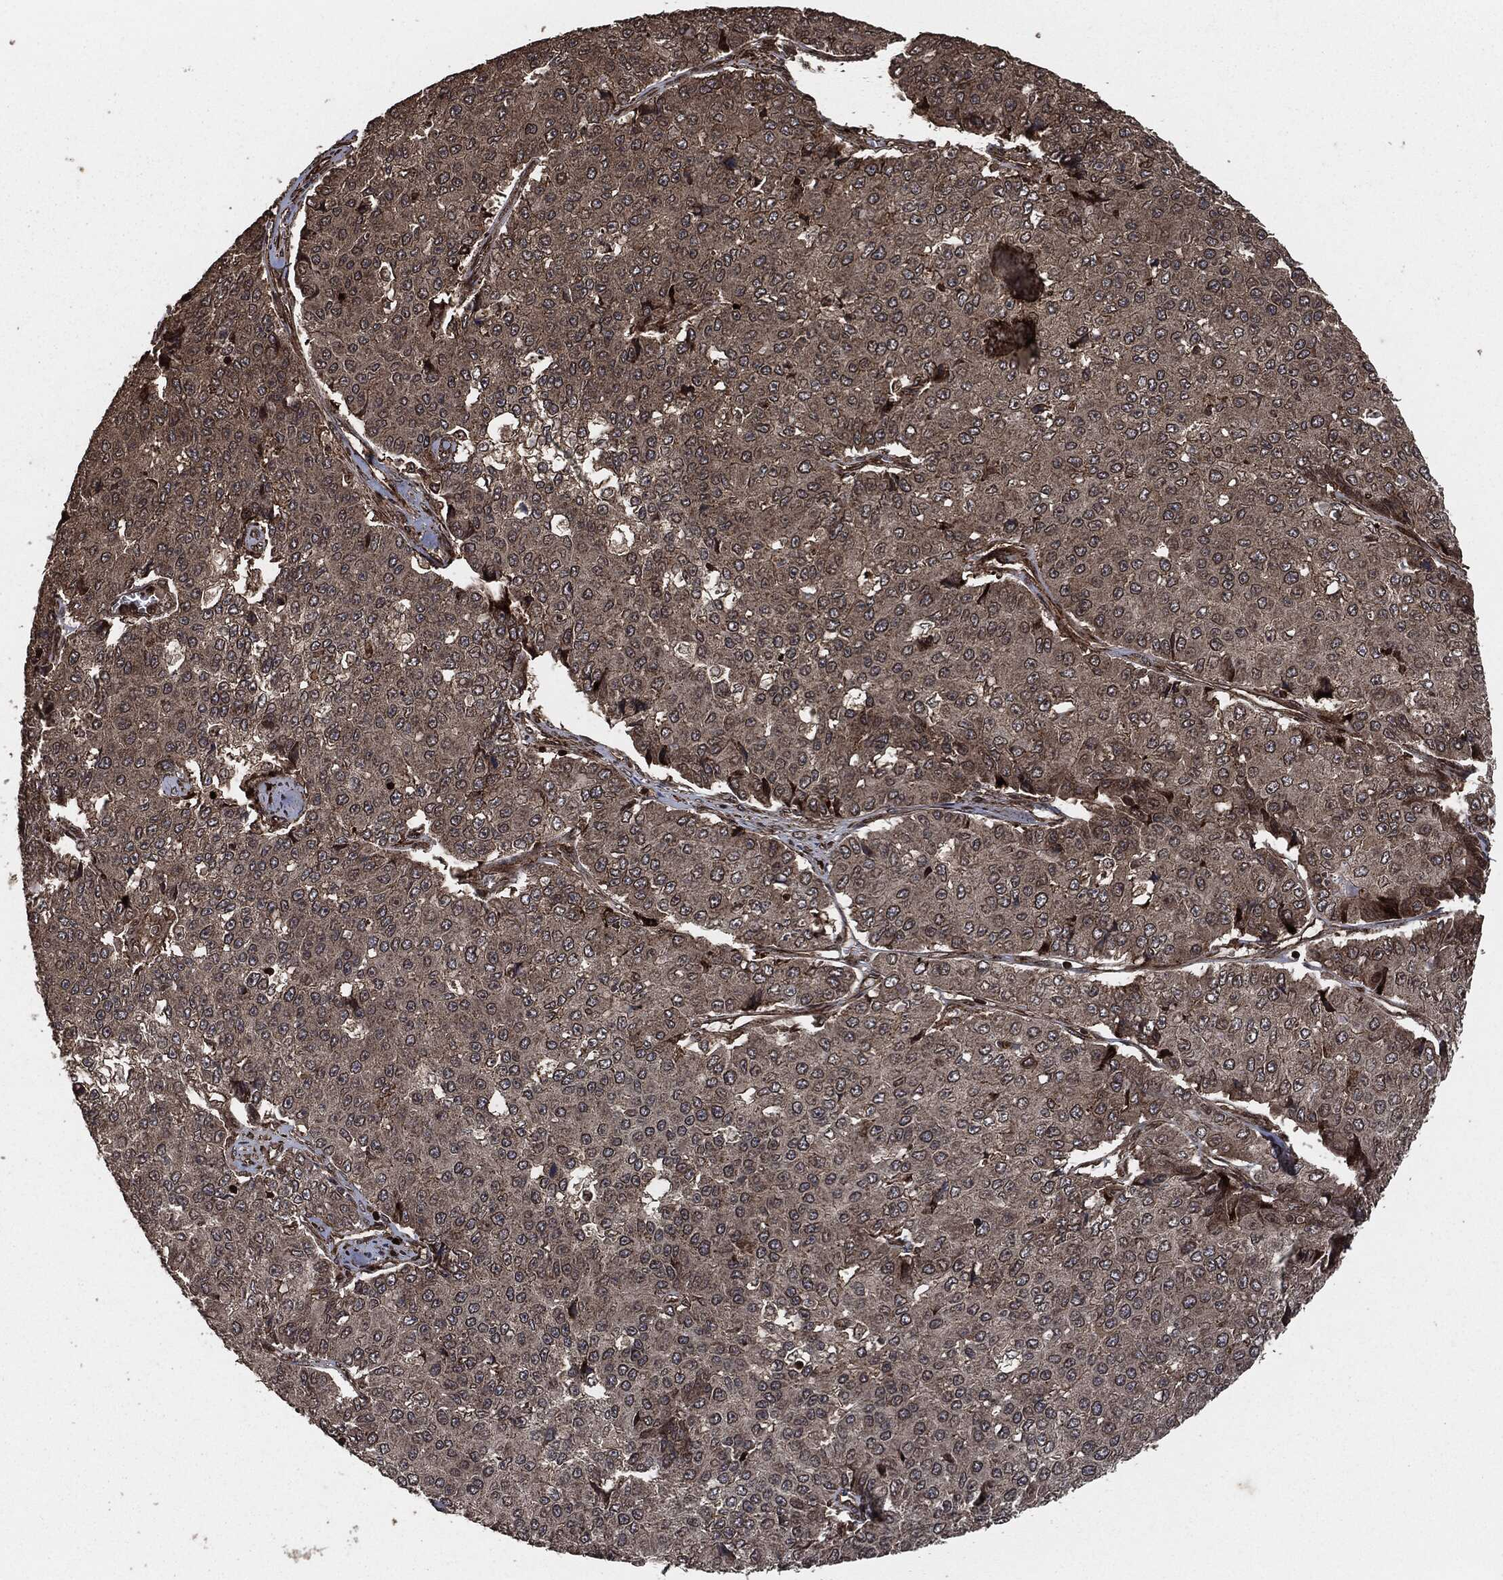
{"staining": {"intensity": "negative", "quantity": "none", "location": "none"}, "tissue": "pancreatic cancer", "cell_type": "Tumor cells", "image_type": "cancer", "snomed": [{"axis": "morphology", "description": "Normal tissue, NOS"}, {"axis": "morphology", "description": "Adenocarcinoma, NOS"}, {"axis": "topography", "description": "Pancreas"}, {"axis": "topography", "description": "Duodenum"}], "caption": "There is no significant expression in tumor cells of pancreatic cancer.", "gene": "IFIT1", "patient": {"sex": "male", "age": 50}}